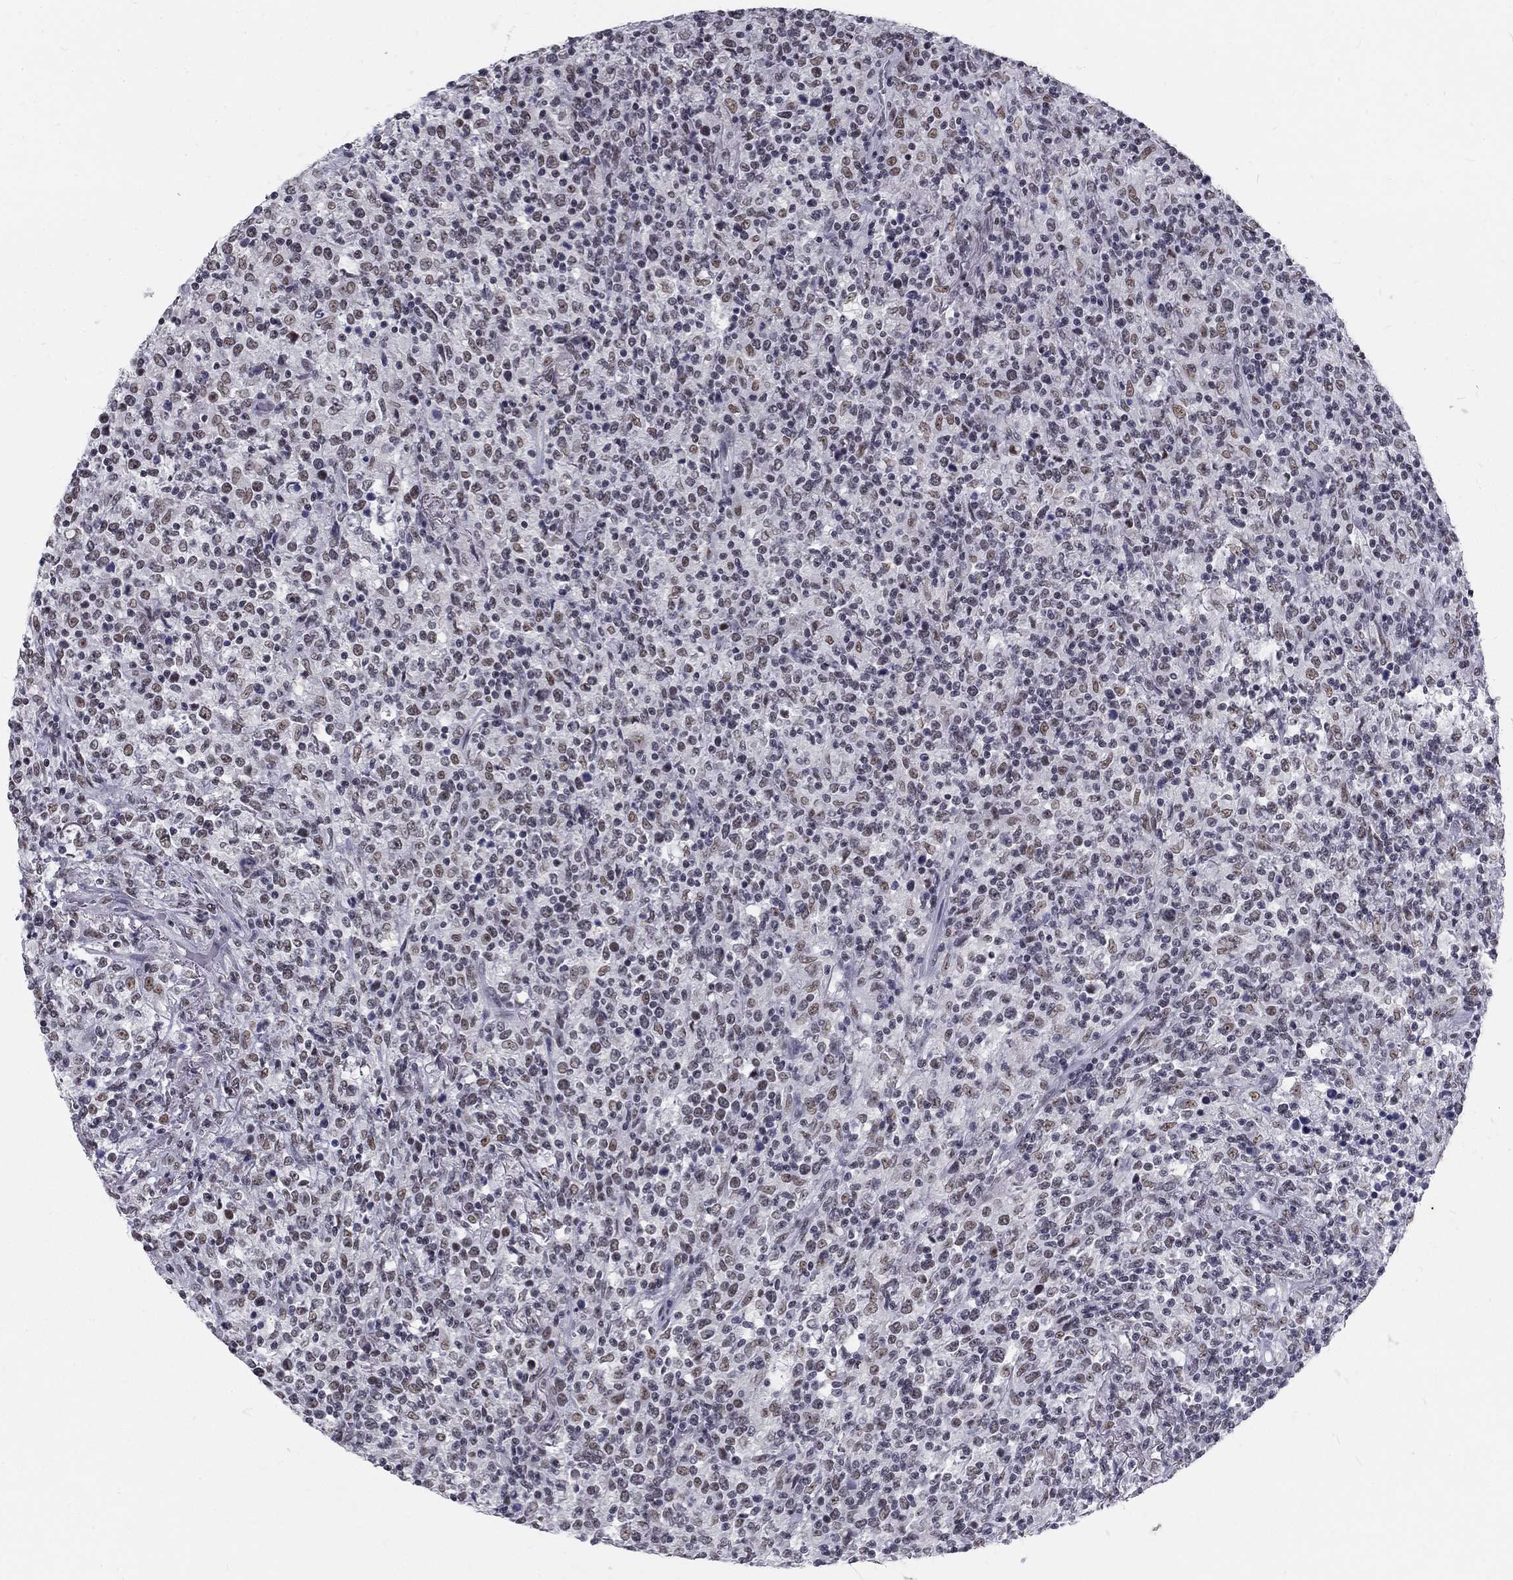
{"staining": {"intensity": "weak", "quantity": "25%-75%", "location": "nuclear"}, "tissue": "lymphoma", "cell_type": "Tumor cells", "image_type": "cancer", "snomed": [{"axis": "morphology", "description": "Malignant lymphoma, non-Hodgkin's type, High grade"}, {"axis": "topography", "description": "Lung"}], "caption": "Brown immunohistochemical staining in lymphoma reveals weak nuclear staining in about 25%-75% of tumor cells.", "gene": "SNORC", "patient": {"sex": "male", "age": 79}}